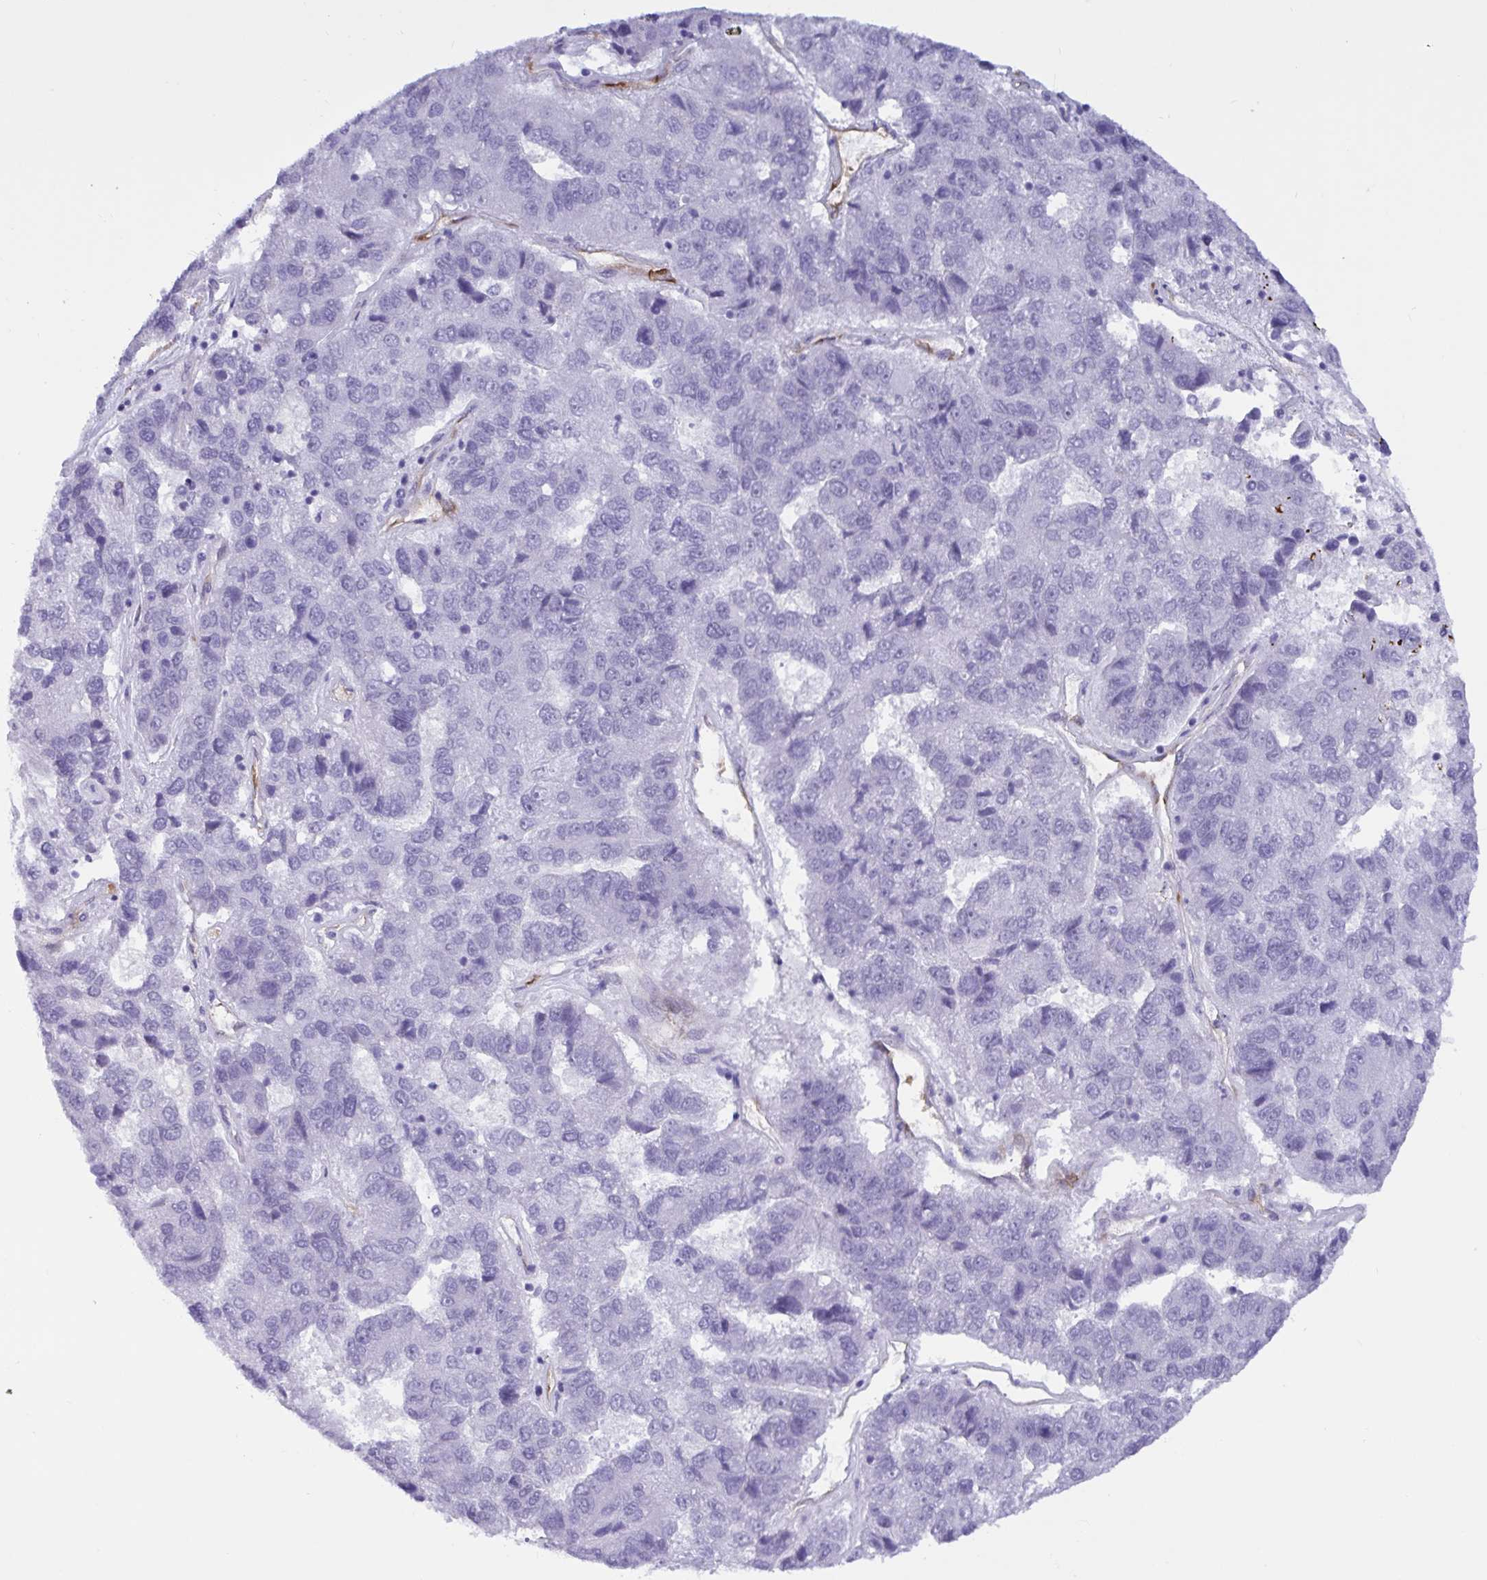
{"staining": {"intensity": "negative", "quantity": "none", "location": "none"}, "tissue": "pancreatic cancer", "cell_type": "Tumor cells", "image_type": "cancer", "snomed": [{"axis": "morphology", "description": "Adenocarcinoma, NOS"}, {"axis": "topography", "description": "Pancreas"}], "caption": "The histopathology image displays no significant positivity in tumor cells of pancreatic adenocarcinoma.", "gene": "EML1", "patient": {"sex": "female", "age": 61}}